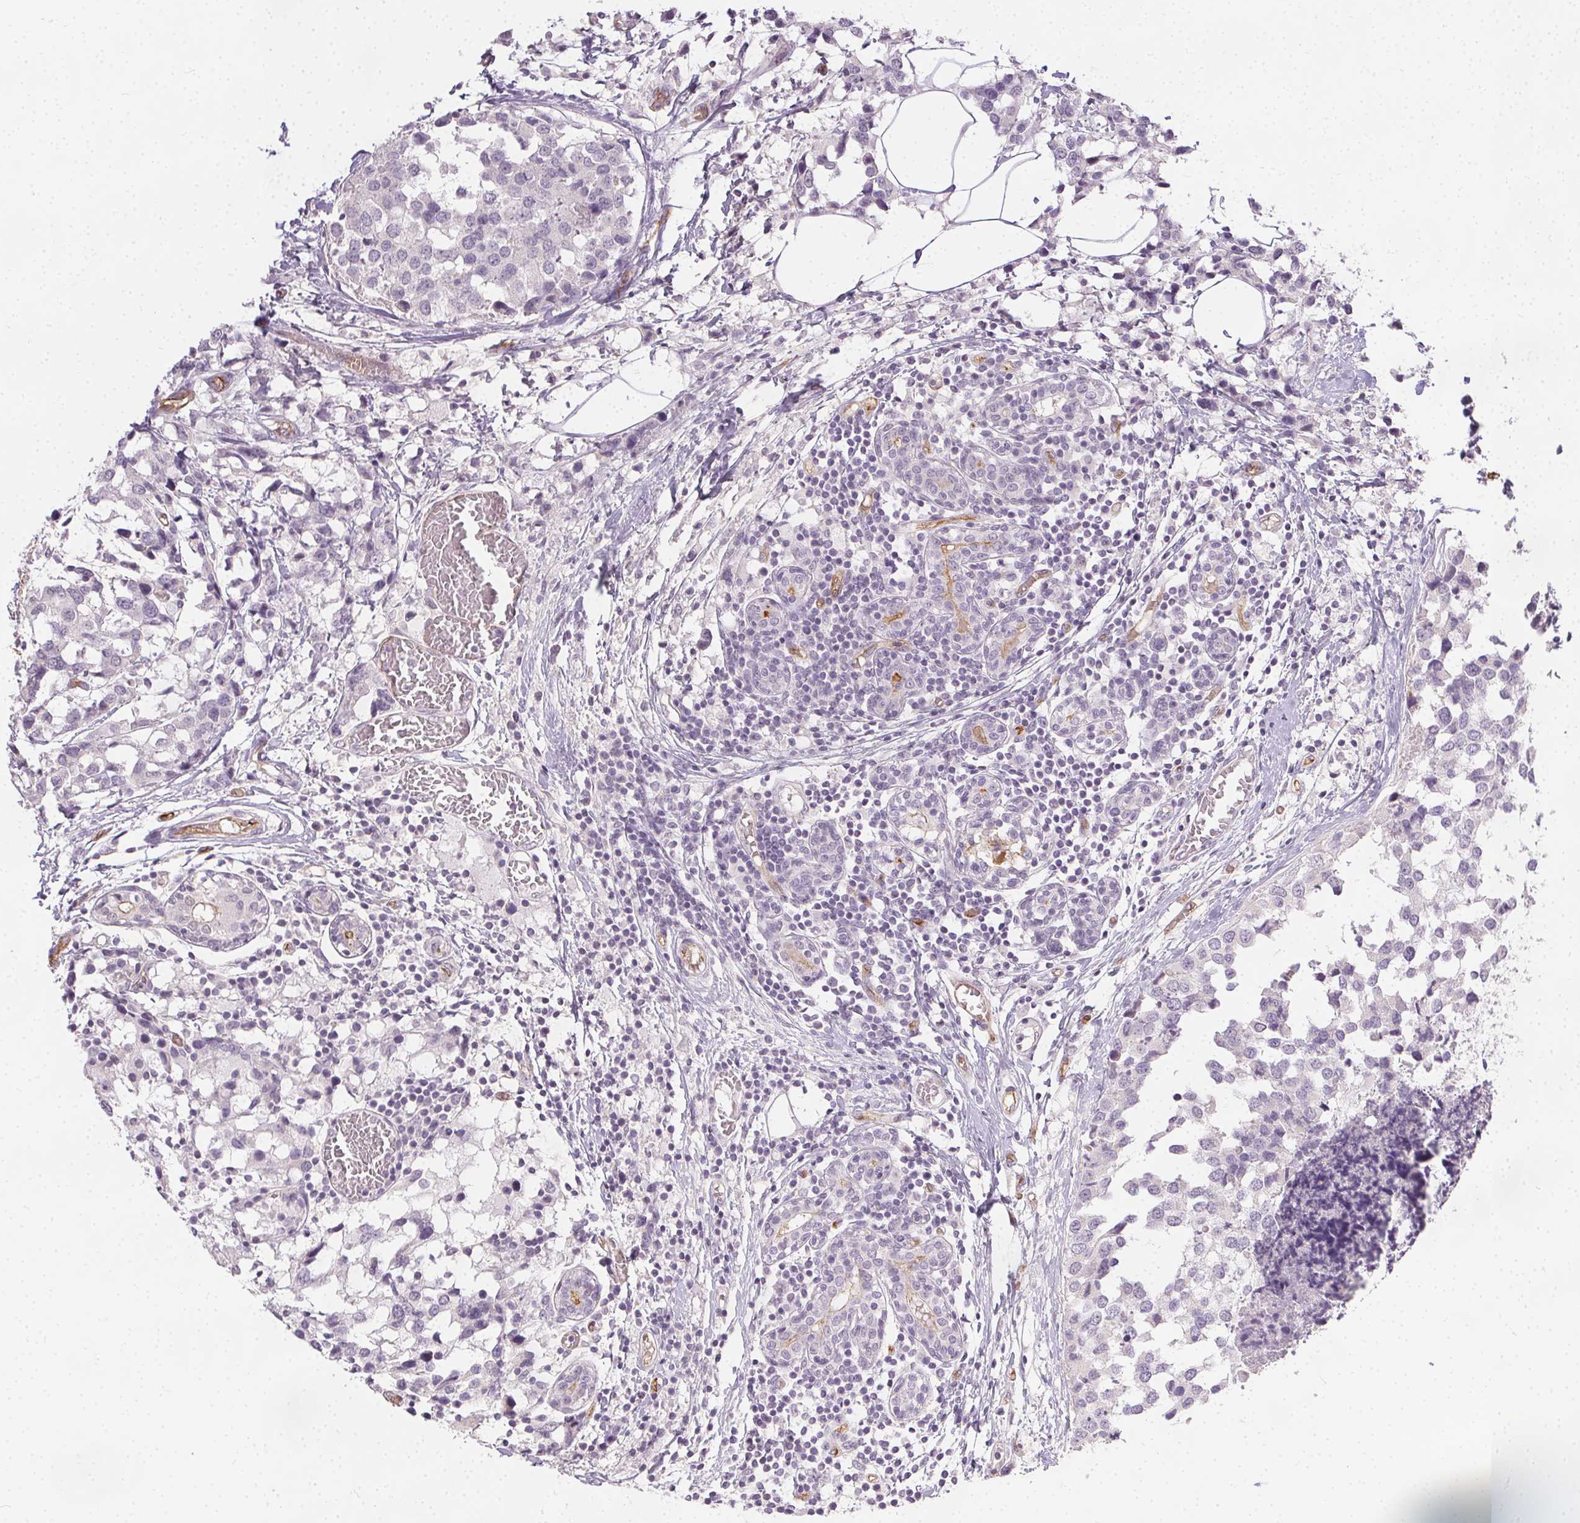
{"staining": {"intensity": "negative", "quantity": "none", "location": "none"}, "tissue": "breast cancer", "cell_type": "Tumor cells", "image_type": "cancer", "snomed": [{"axis": "morphology", "description": "Lobular carcinoma"}, {"axis": "topography", "description": "Breast"}], "caption": "This is an immunohistochemistry (IHC) photomicrograph of lobular carcinoma (breast). There is no positivity in tumor cells.", "gene": "PODXL", "patient": {"sex": "female", "age": 59}}